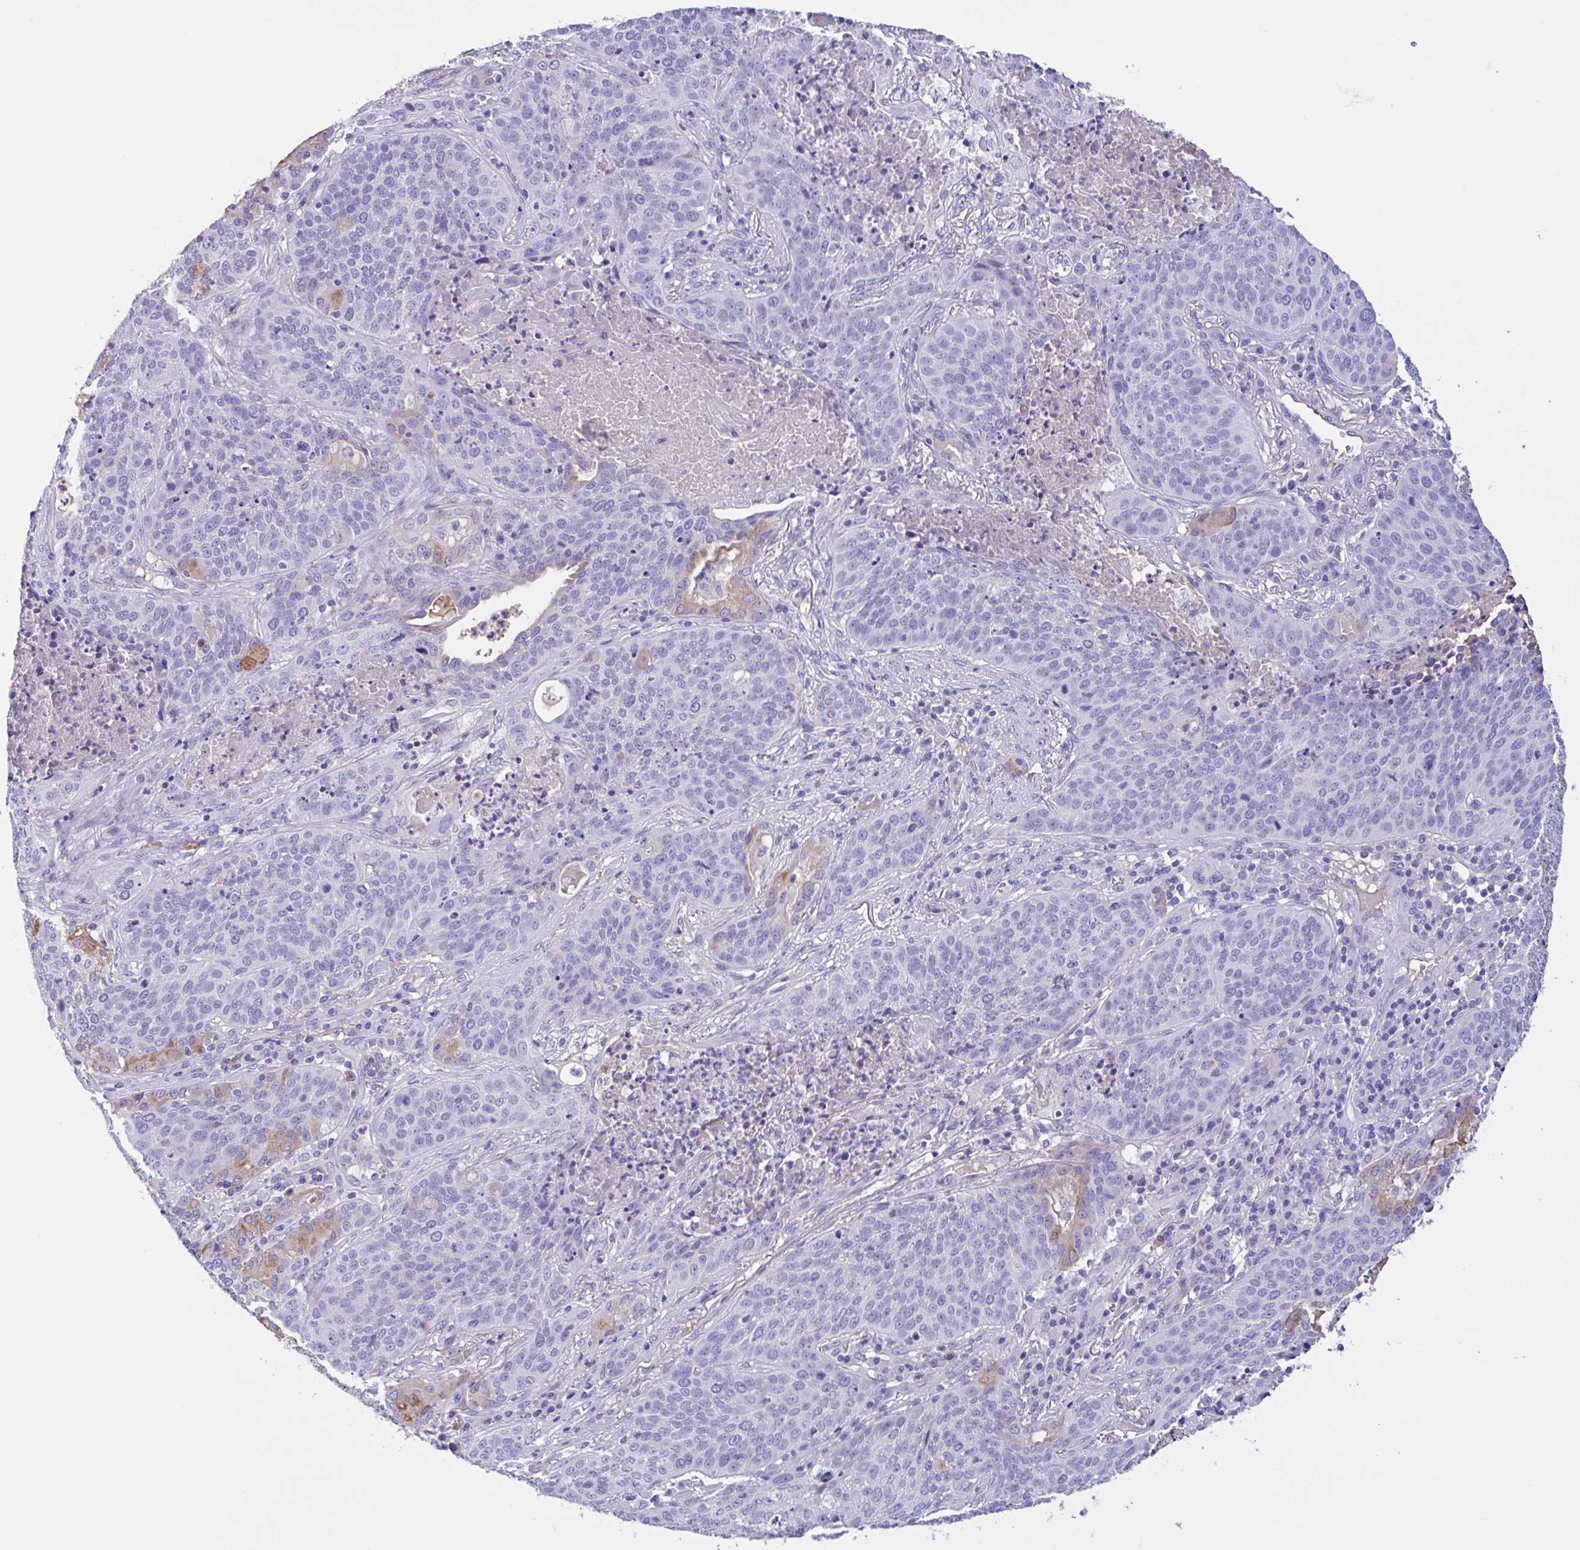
{"staining": {"intensity": "negative", "quantity": "none", "location": "none"}, "tissue": "lung cancer", "cell_type": "Tumor cells", "image_type": "cancer", "snomed": [{"axis": "morphology", "description": "Squamous cell carcinoma, NOS"}, {"axis": "topography", "description": "Lung"}], "caption": "High power microscopy micrograph of an immunohistochemistry image of lung cancer (squamous cell carcinoma), revealing no significant staining in tumor cells.", "gene": "LARGE2", "patient": {"sex": "male", "age": 63}}